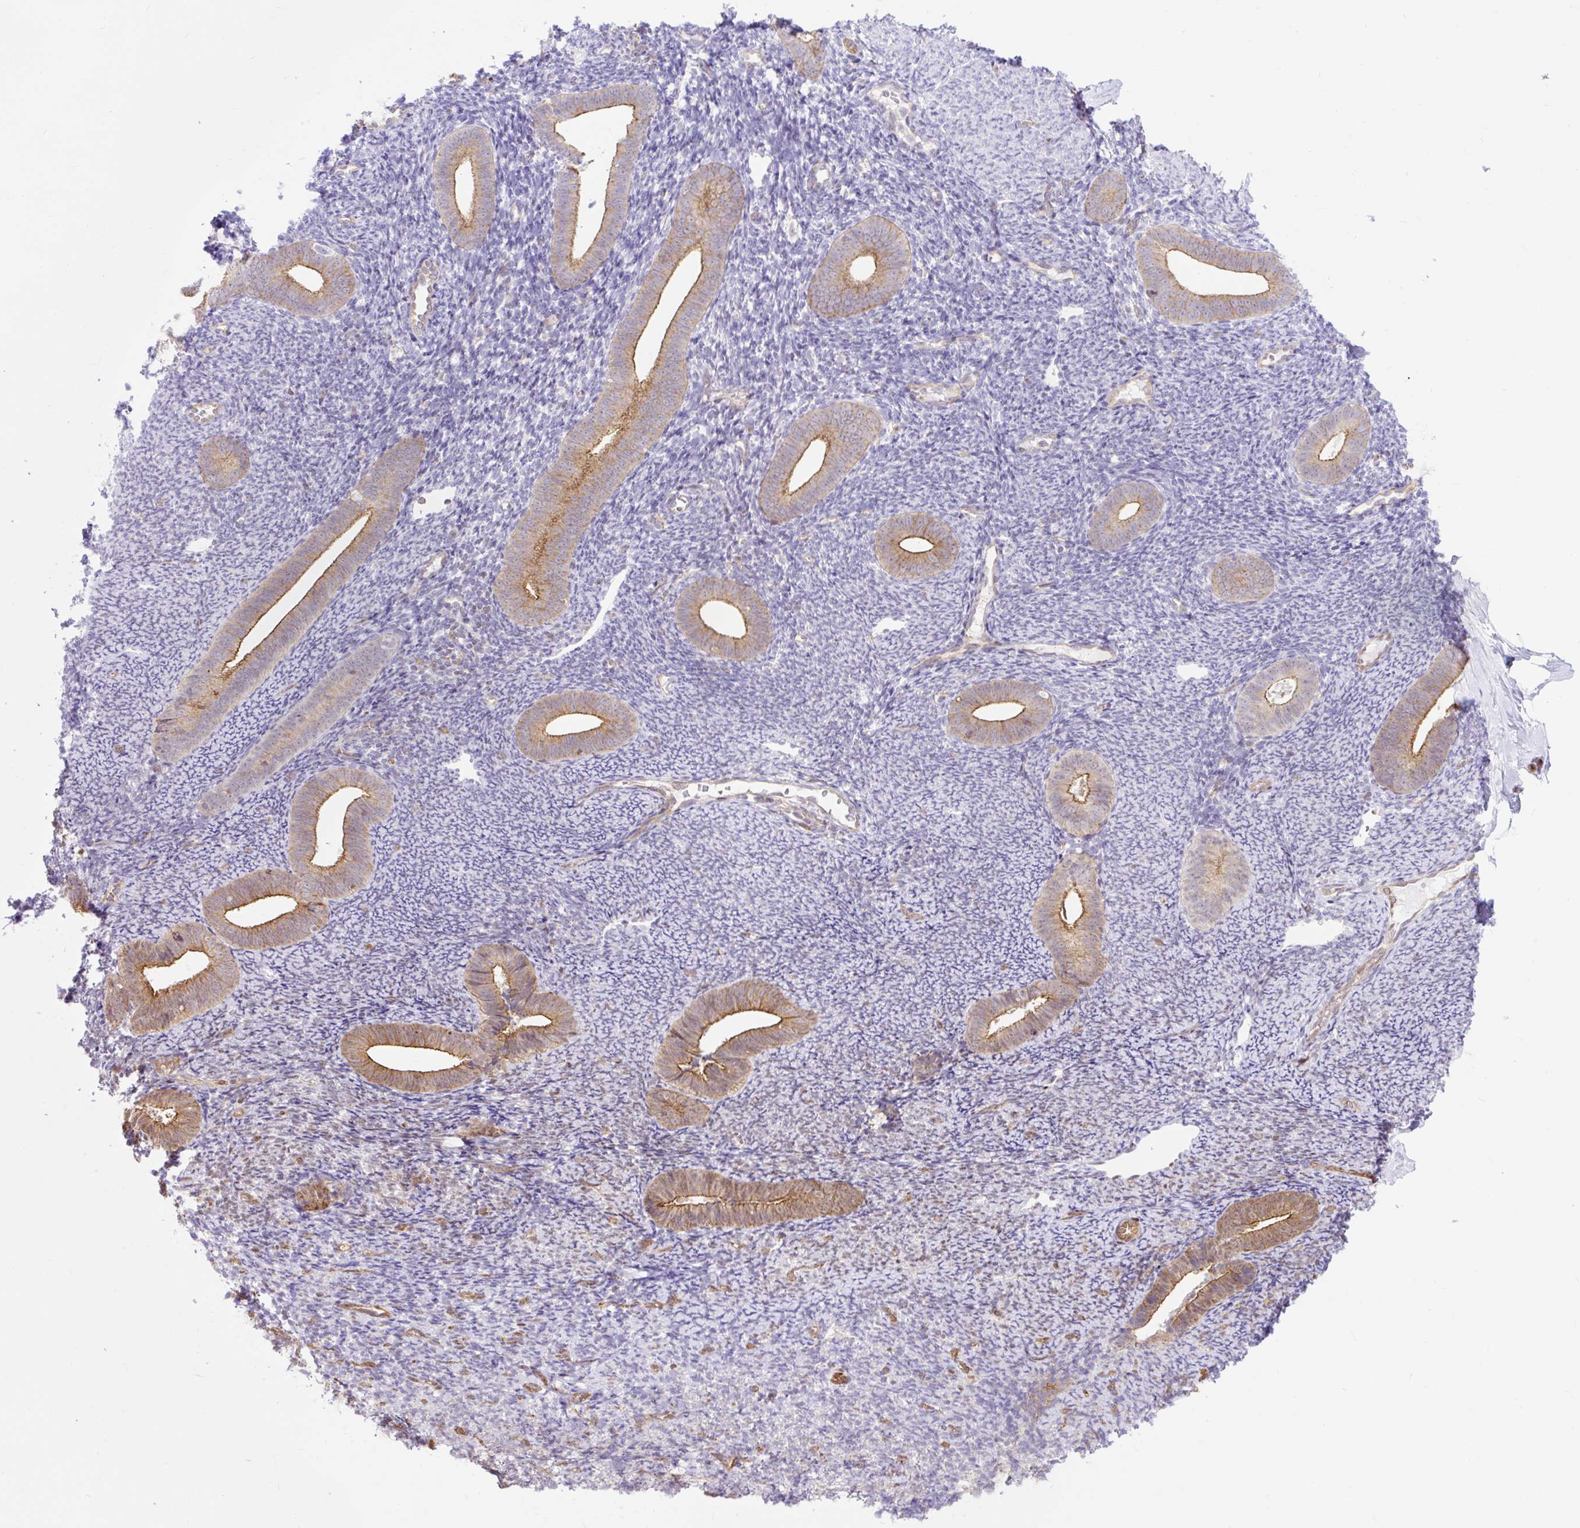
{"staining": {"intensity": "moderate", "quantity": "<25%", "location": "cytoplasmic/membranous"}, "tissue": "endometrium", "cell_type": "Cells in endometrial stroma", "image_type": "normal", "snomed": [{"axis": "morphology", "description": "Normal tissue, NOS"}, {"axis": "topography", "description": "Endometrium"}], "caption": "The image exhibits staining of normal endometrium, revealing moderate cytoplasmic/membranous protein staining (brown color) within cells in endometrial stroma.", "gene": "HIP1R", "patient": {"sex": "female", "age": 39}}